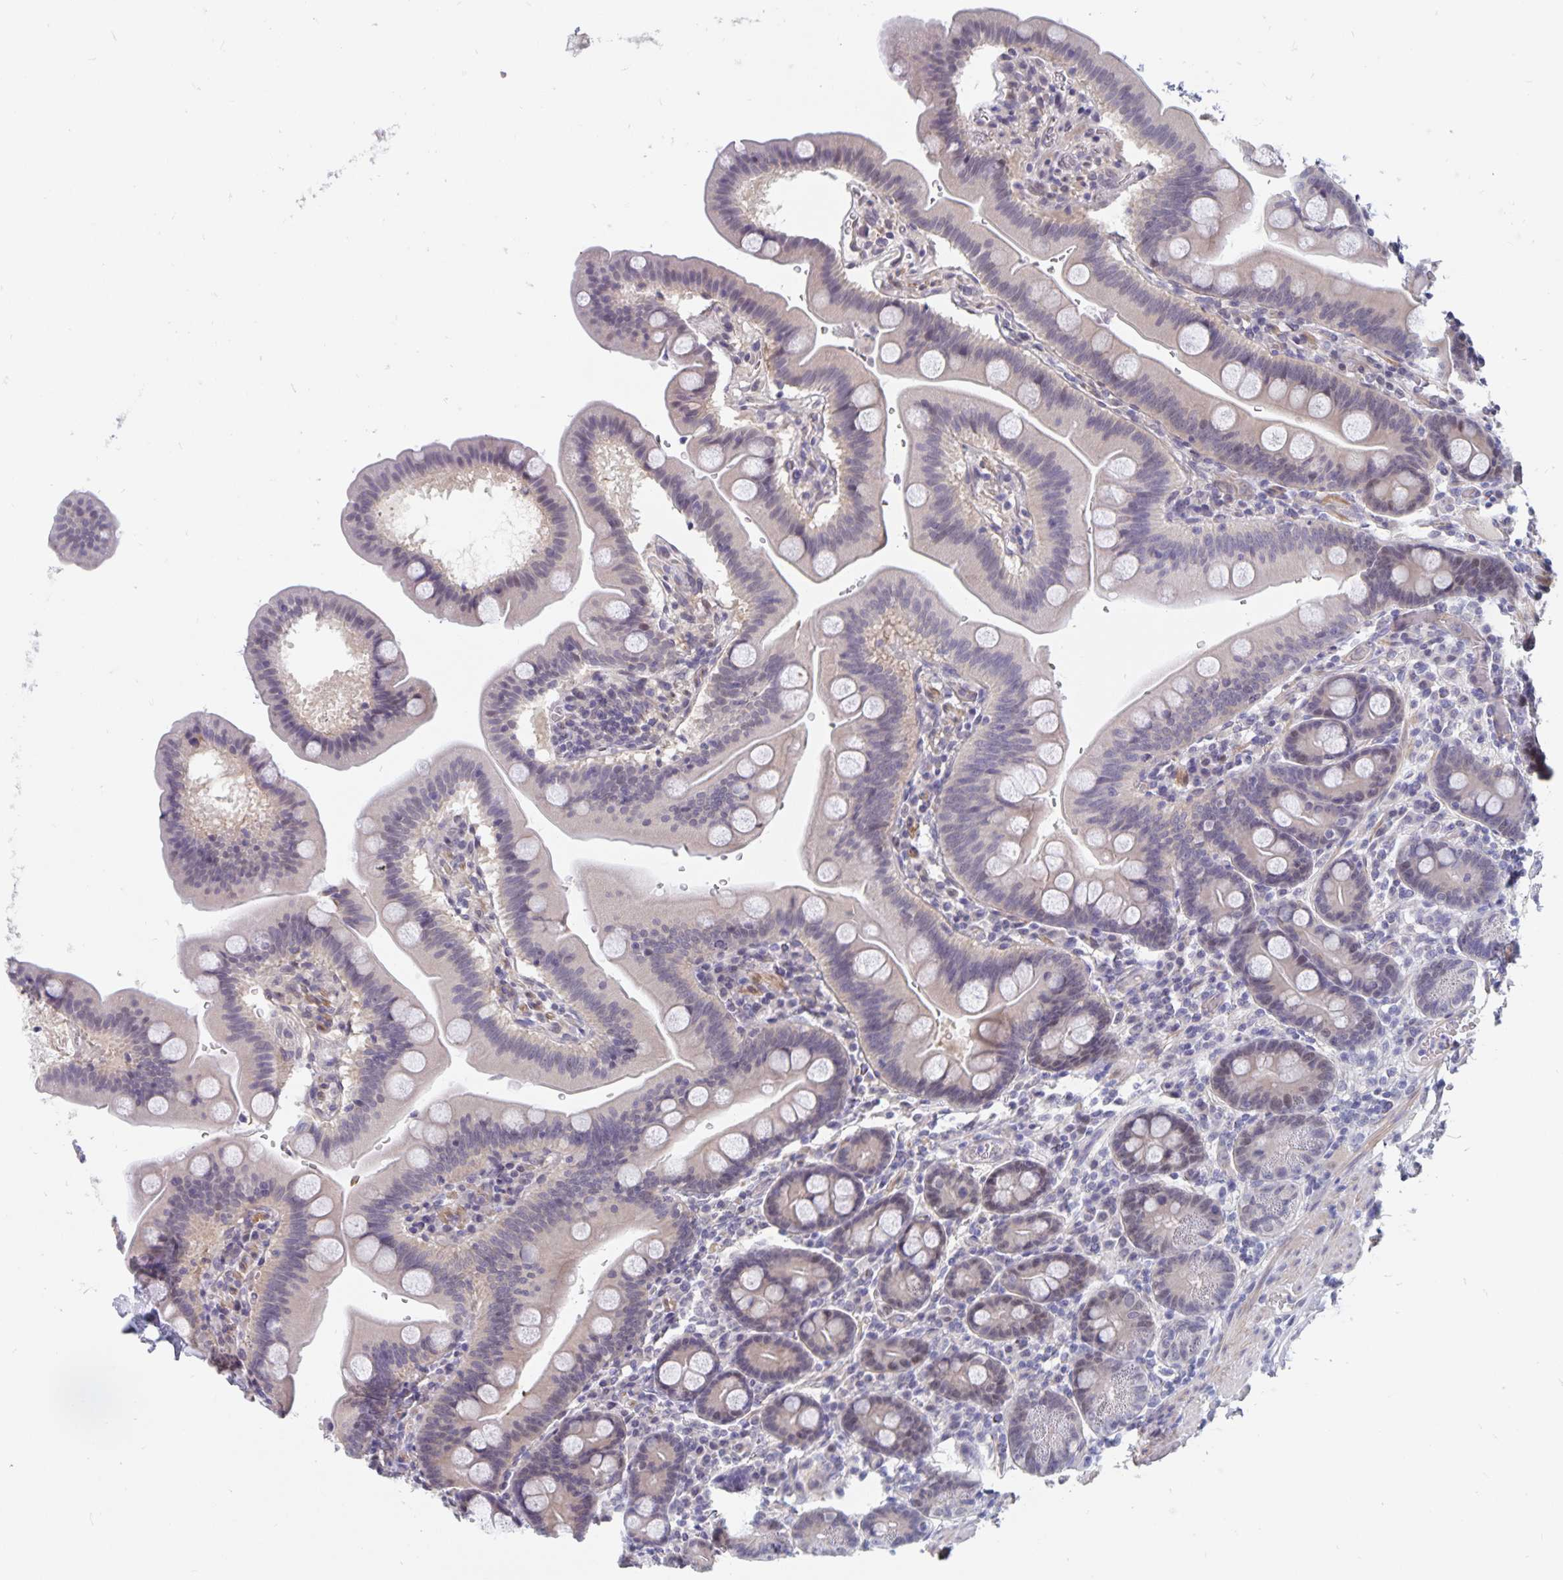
{"staining": {"intensity": "negative", "quantity": "none", "location": "none"}, "tissue": "duodenum", "cell_type": "Glandular cells", "image_type": "normal", "snomed": [{"axis": "morphology", "description": "Normal tissue, NOS"}, {"axis": "topography", "description": "Pancreas"}, {"axis": "topography", "description": "Duodenum"}], "caption": "IHC image of benign duodenum: duodenum stained with DAB (3,3'-diaminobenzidine) demonstrates no significant protein expression in glandular cells.", "gene": "BAG6", "patient": {"sex": "male", "age": 59}}